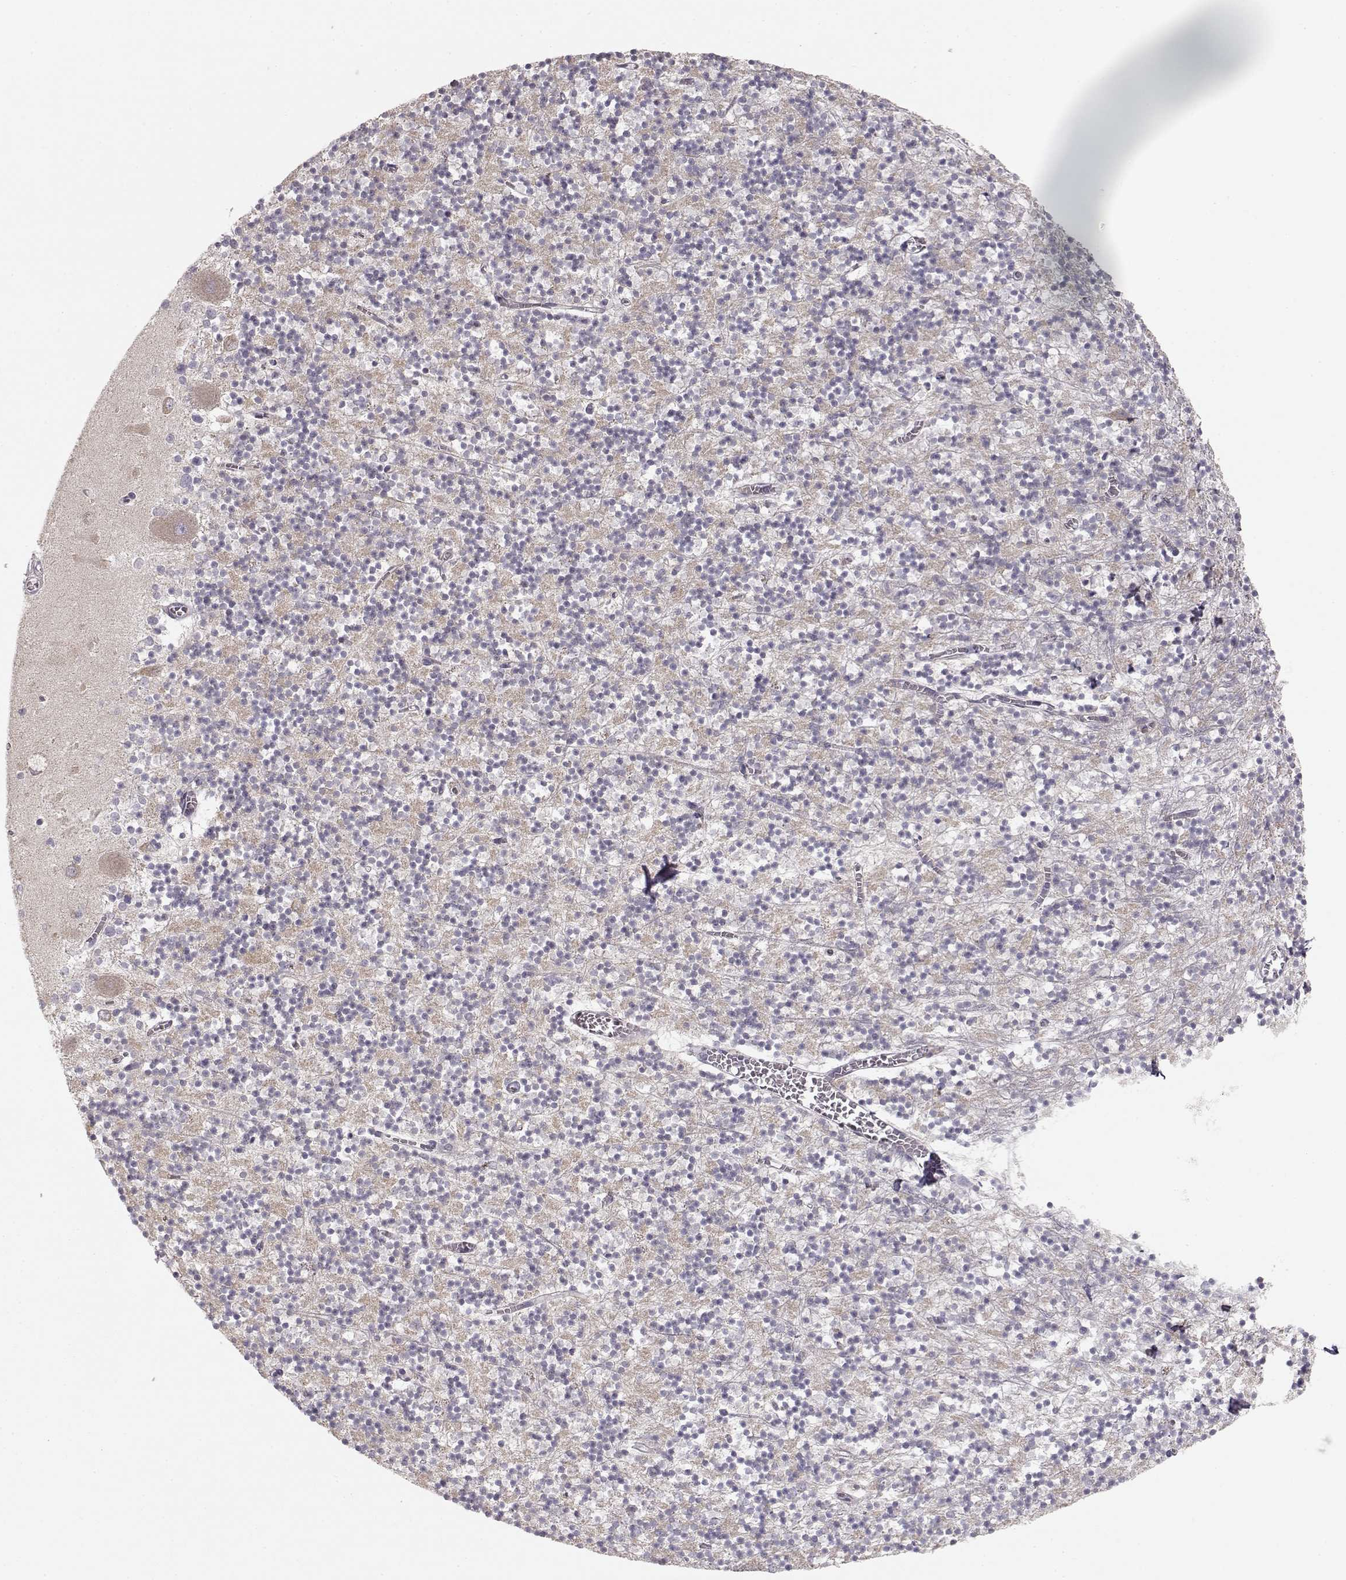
{"staining": {"intensity": "weak", "quantity": ">75%", "location": "cytoplasmic/membranous"}, "tissue": "cerebellum", "cell_type": "Cells in granular layer", "image_type": "normal", "snomed": [{"axis": "morphology", "description": "Normal tissue, NOS"}, {"axis": "topography", "description": "Cerebellum"}], "caption": "A brown stain labels weak cytoplasmic/membranous staining of a protein in cells in granular layer of unremarkable human cerebellum.", "gene": "ARHGAP8", "patient": {"sex": "female", "age": 64}}